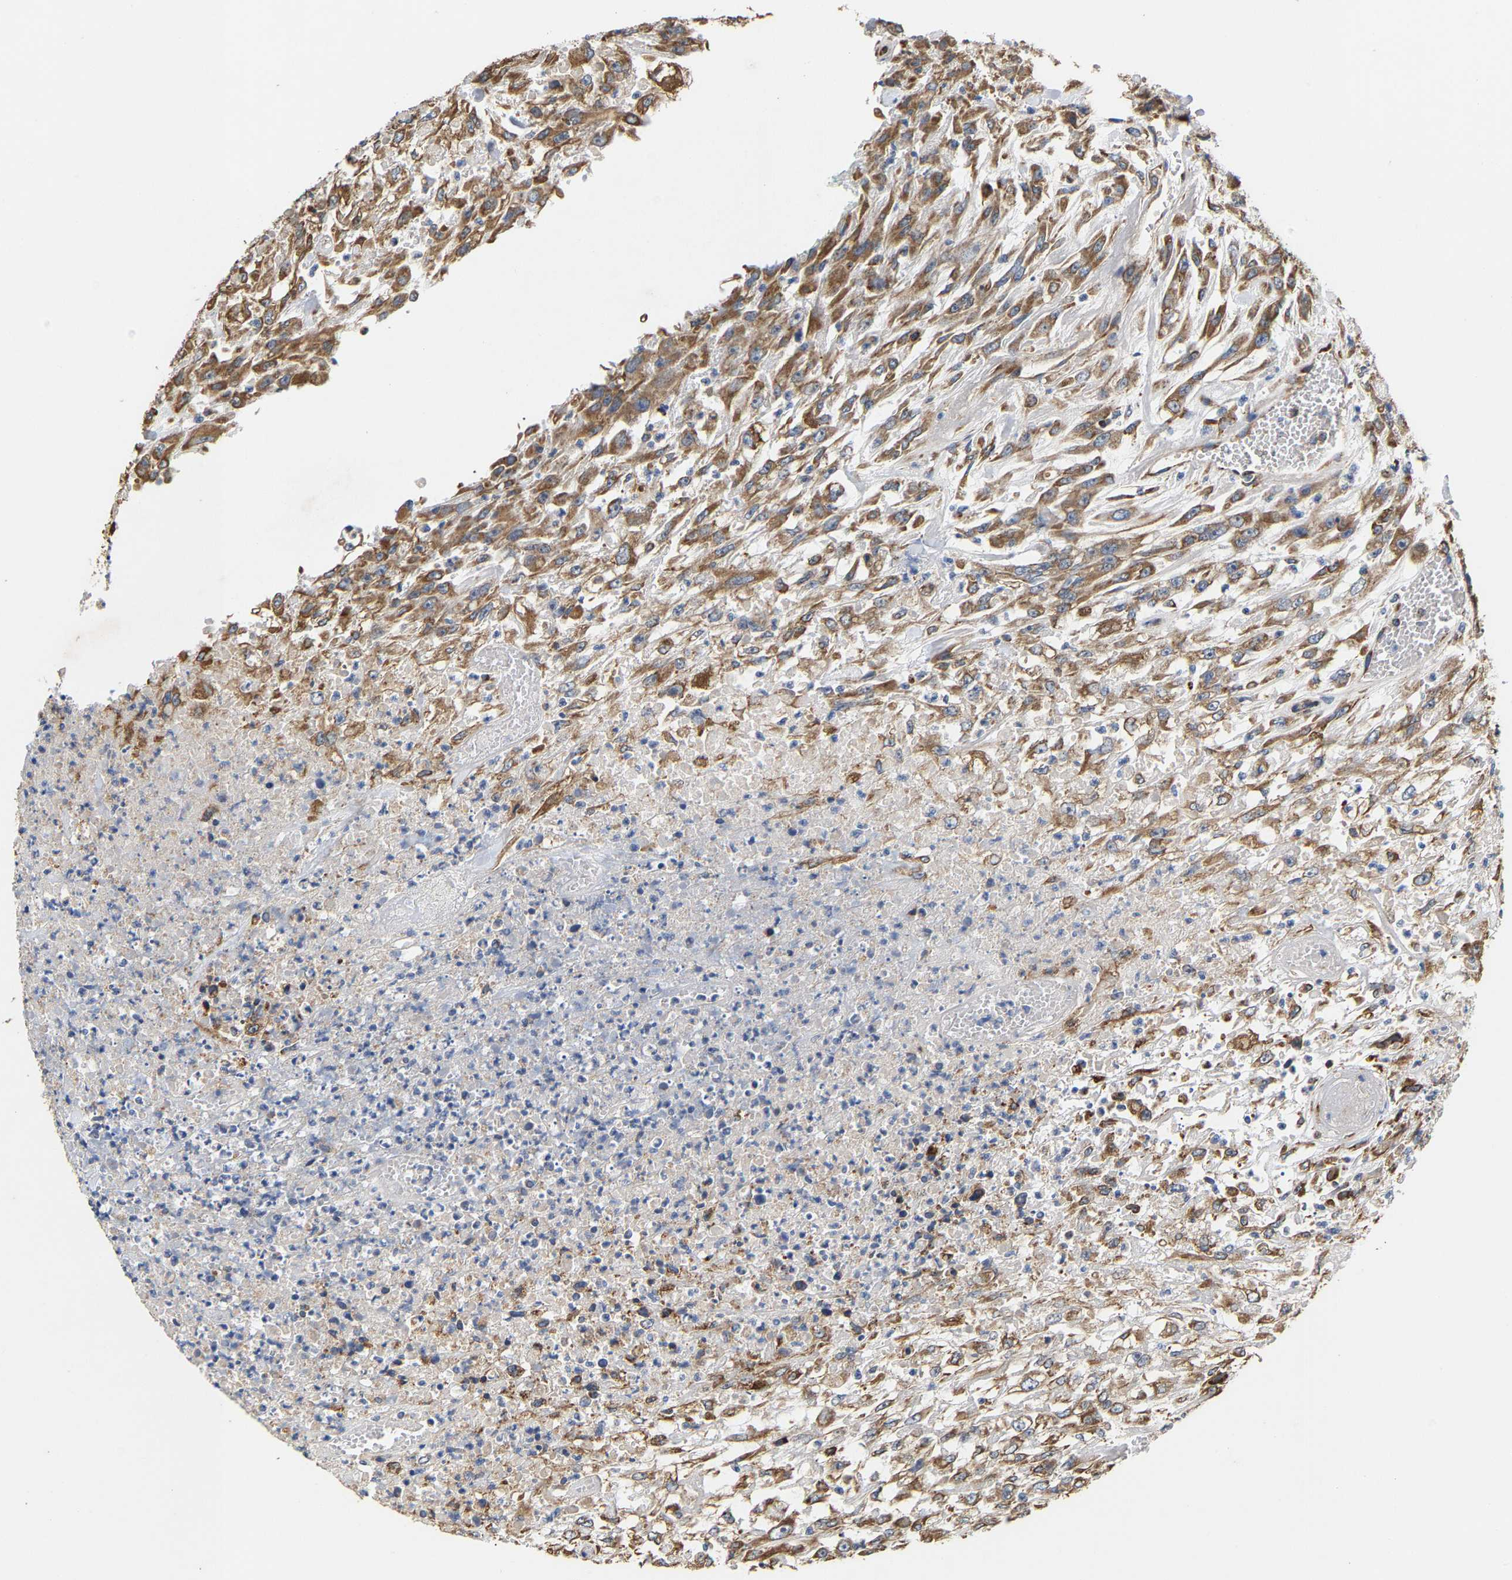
{"staining": {"intensity": "moderate", "quantity": ">75%", "location": "cytoplasmic/membranous"}, "tissue": "urothelial cancer", "cell_type": "Tumor cells", "image_type": "cancer", "snomed": [{"axis": "morphology", "description": "Urothelial carcinoma, High grade"}, {"axis": "topography", "description": "Urinary bladder"}], "caption": "Protein positivity by immunohistochemistry displays moderate cytoplasmic/membranous staining in approximately >75% of tumor cells in urothelial cancer. The protein is stained brown, and the nuclei are stained in blue (DAB IHC with brightfield microscopy, high magnification).", "gene": "TMEM168", "patient": {"sex": "male", "age": 46}}